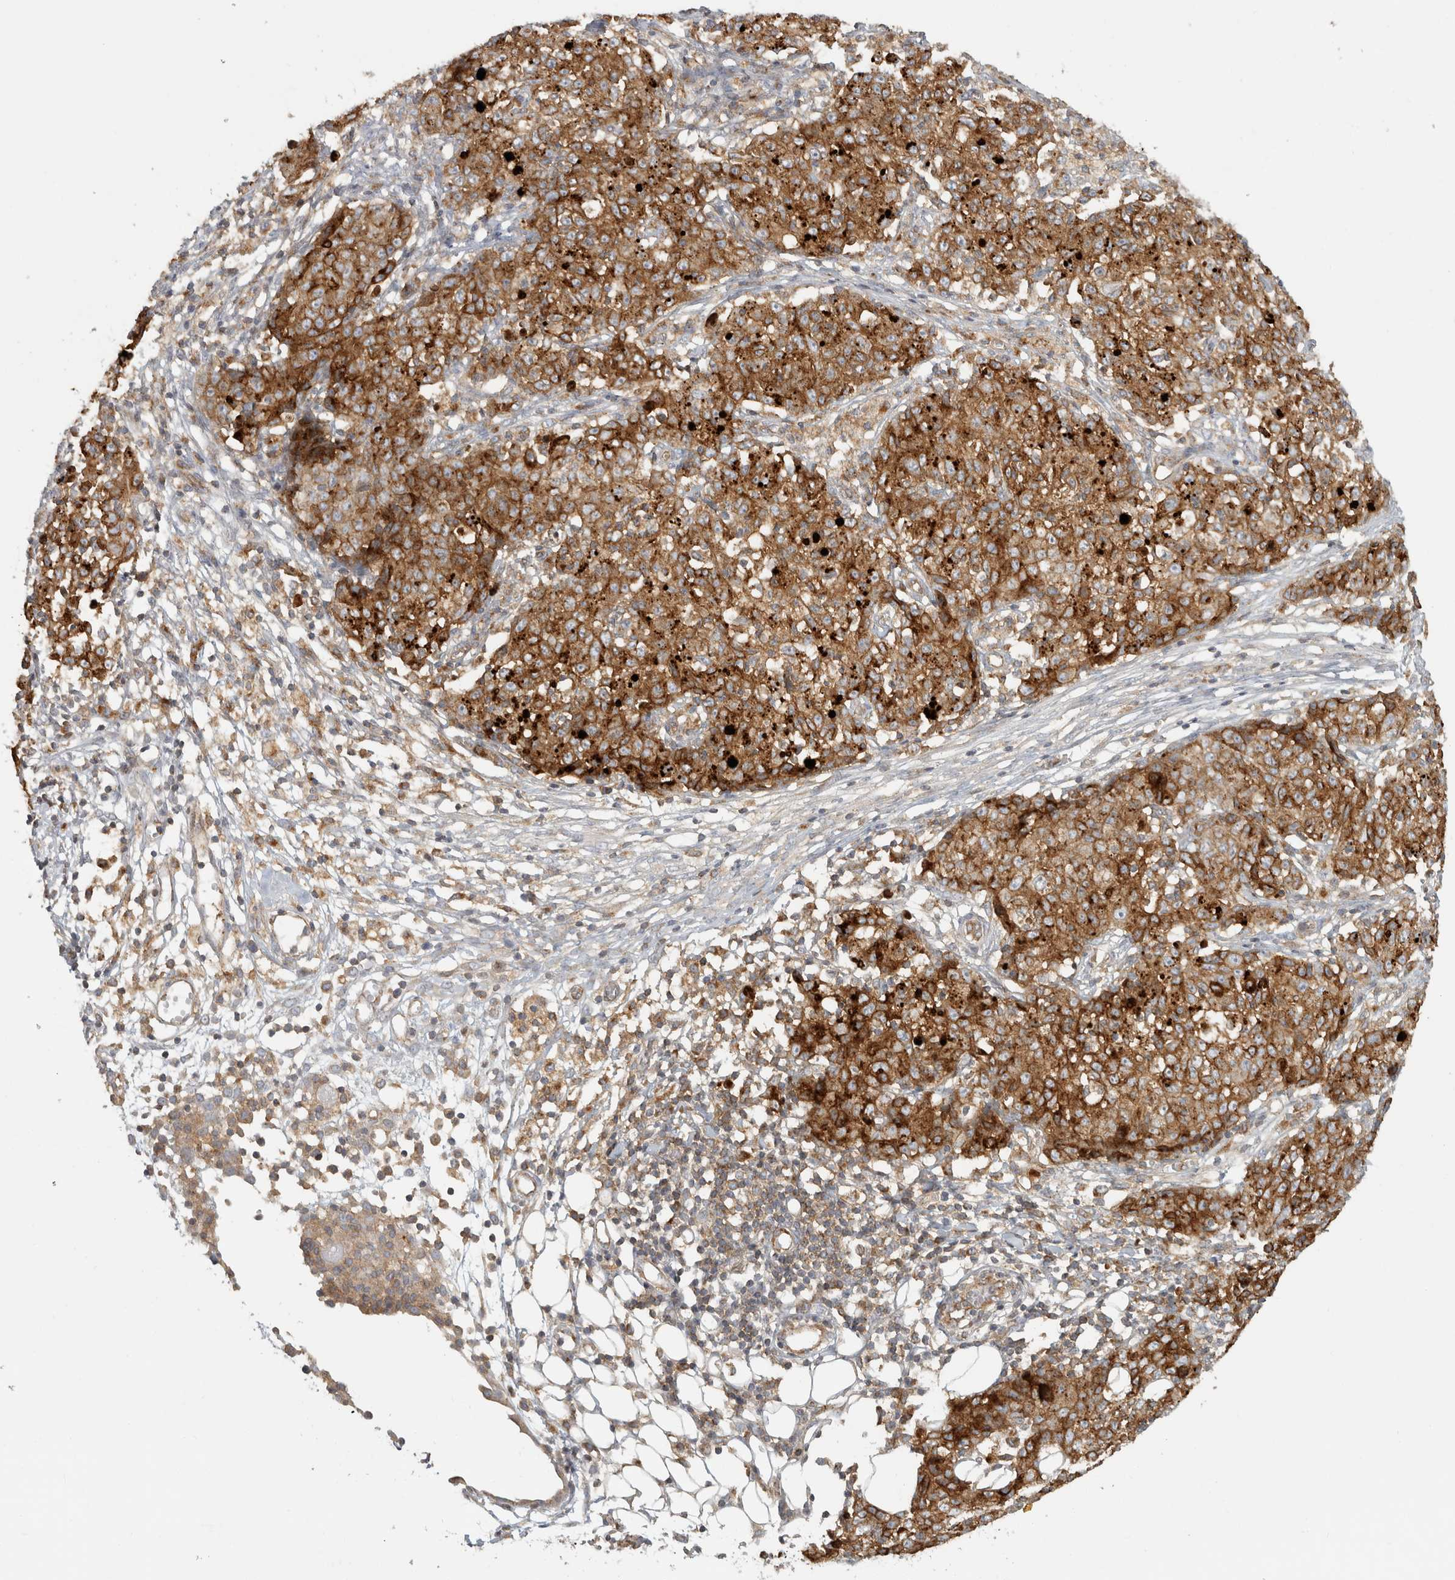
{"staining": {"intensity": "moderate", "quantity": ">75%", "location": "cytoplasmic/membranous"}, "tissue": "ovarian cancer", "cell_type": "Tumor cells", "image_type": "cancer", "snomed": [{"axis": "morphology", "description": "Carcinoma, endometroid"}, {"axis": "topography", "description": "Ovary"}], "caption": "Immunohistochemical staining of ovarian cancer demonstrates medium levels of moderate cytoplasmic/membranous staining in about >75% of tumor cells.", "gene": "HLA-E", "patient": {"sex": "female", "age": 42}}